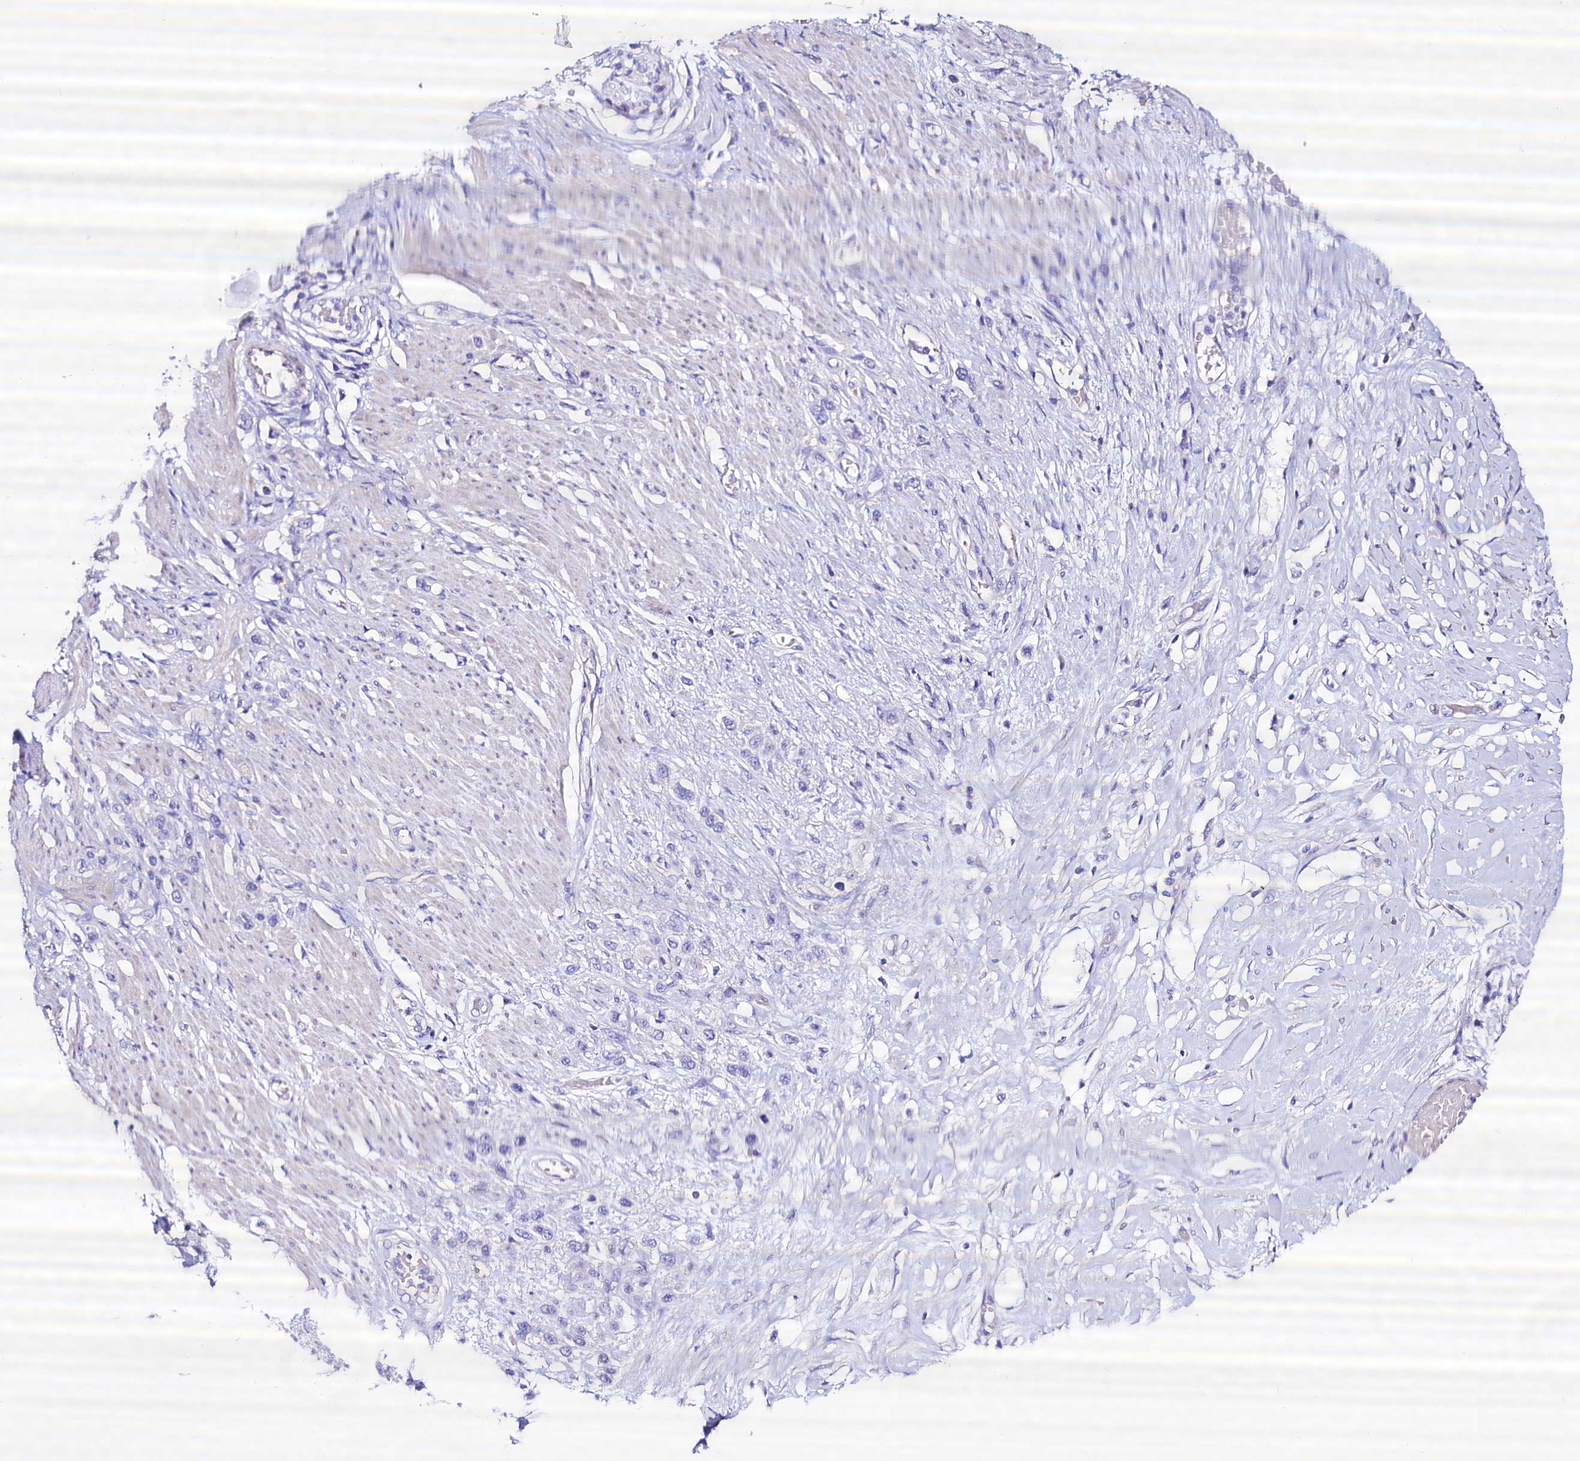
{"staining": {"intensity": "negative", "quantity": "none", "location": "none"}, "tissue": "stomach cancer", "cell_type": "Tumor cells", "image_type": "cancer", "snomed": [{"axis": "morphology", "description": "Adenocarcinoma, NOS"}, {"axis": "morphology", "description": "Adenocarcinoma, High grade"}, {"axis": "topography", "description": "Stomach, upper"}, {"axis": "topography", "description": "Stomach, lower"}], "caption": "The image reveals no staining of tumor cells in stomach cancer (adenocarcinoma).", "gene": "RBP3", "patient": {"sex": "female", "age": 65}}